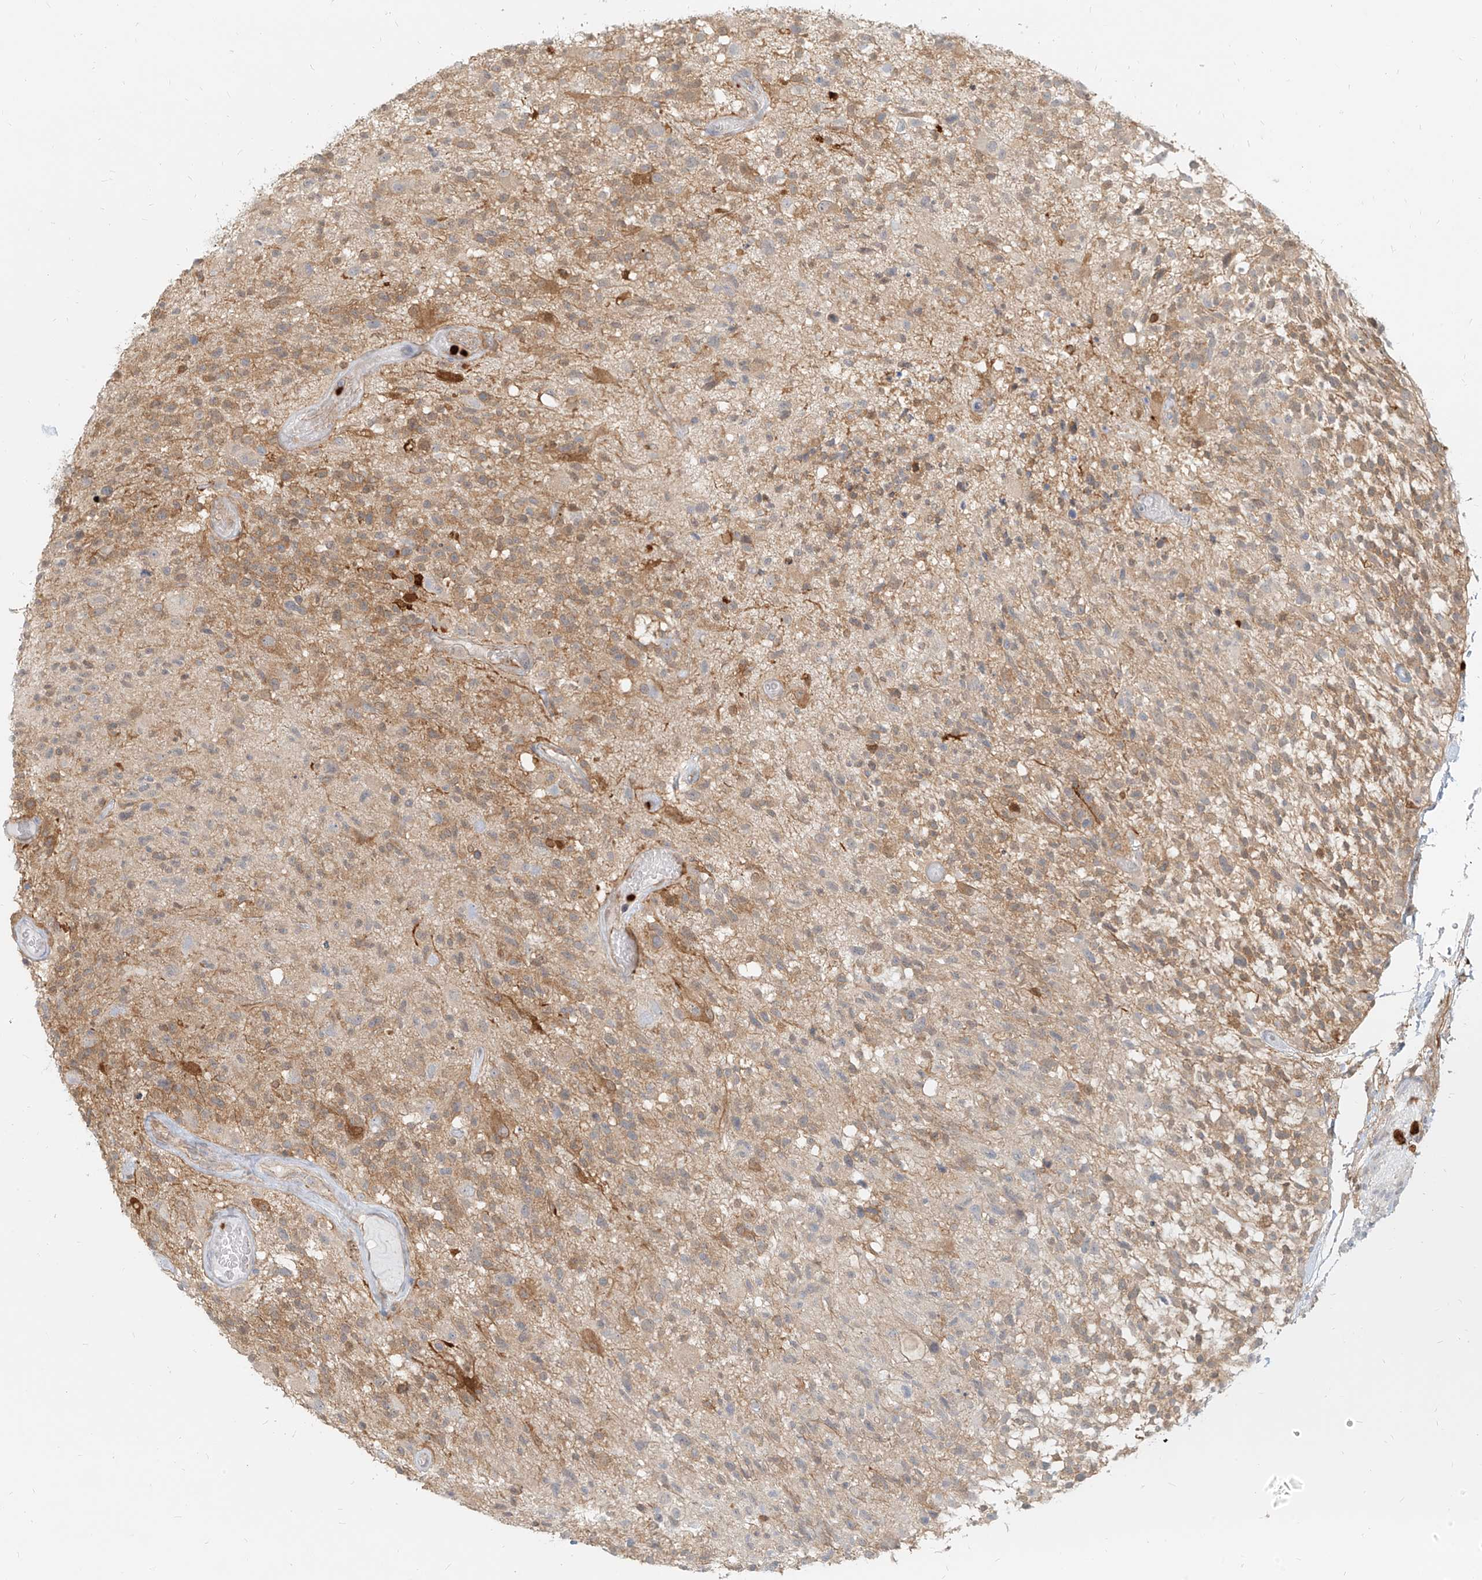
{"staining": {"intensity": "moderate", "quantity": "25%-75%", "location": "cytoplasmic/membranous"}, "tissue": "glioma", "cell_type": "Tumor cells", "image_type": "cancer", "snomed": [{"axis": "morphology", "description": "Glioma, malignant, High grade"}, {"axis": "morphology", "description": "Glioblastoma, NOS"}, {"axis": "topography", "description": "Brain"}], "caption": "Immunohistochemical staining of high-grade glioma (malignant) exhibits medium levels of moderate cytoplasmic/membranous expression in about 25%-75% of tumor cells.", "gene": "PGD", "patient": {"sex": "male", "age": 60}}